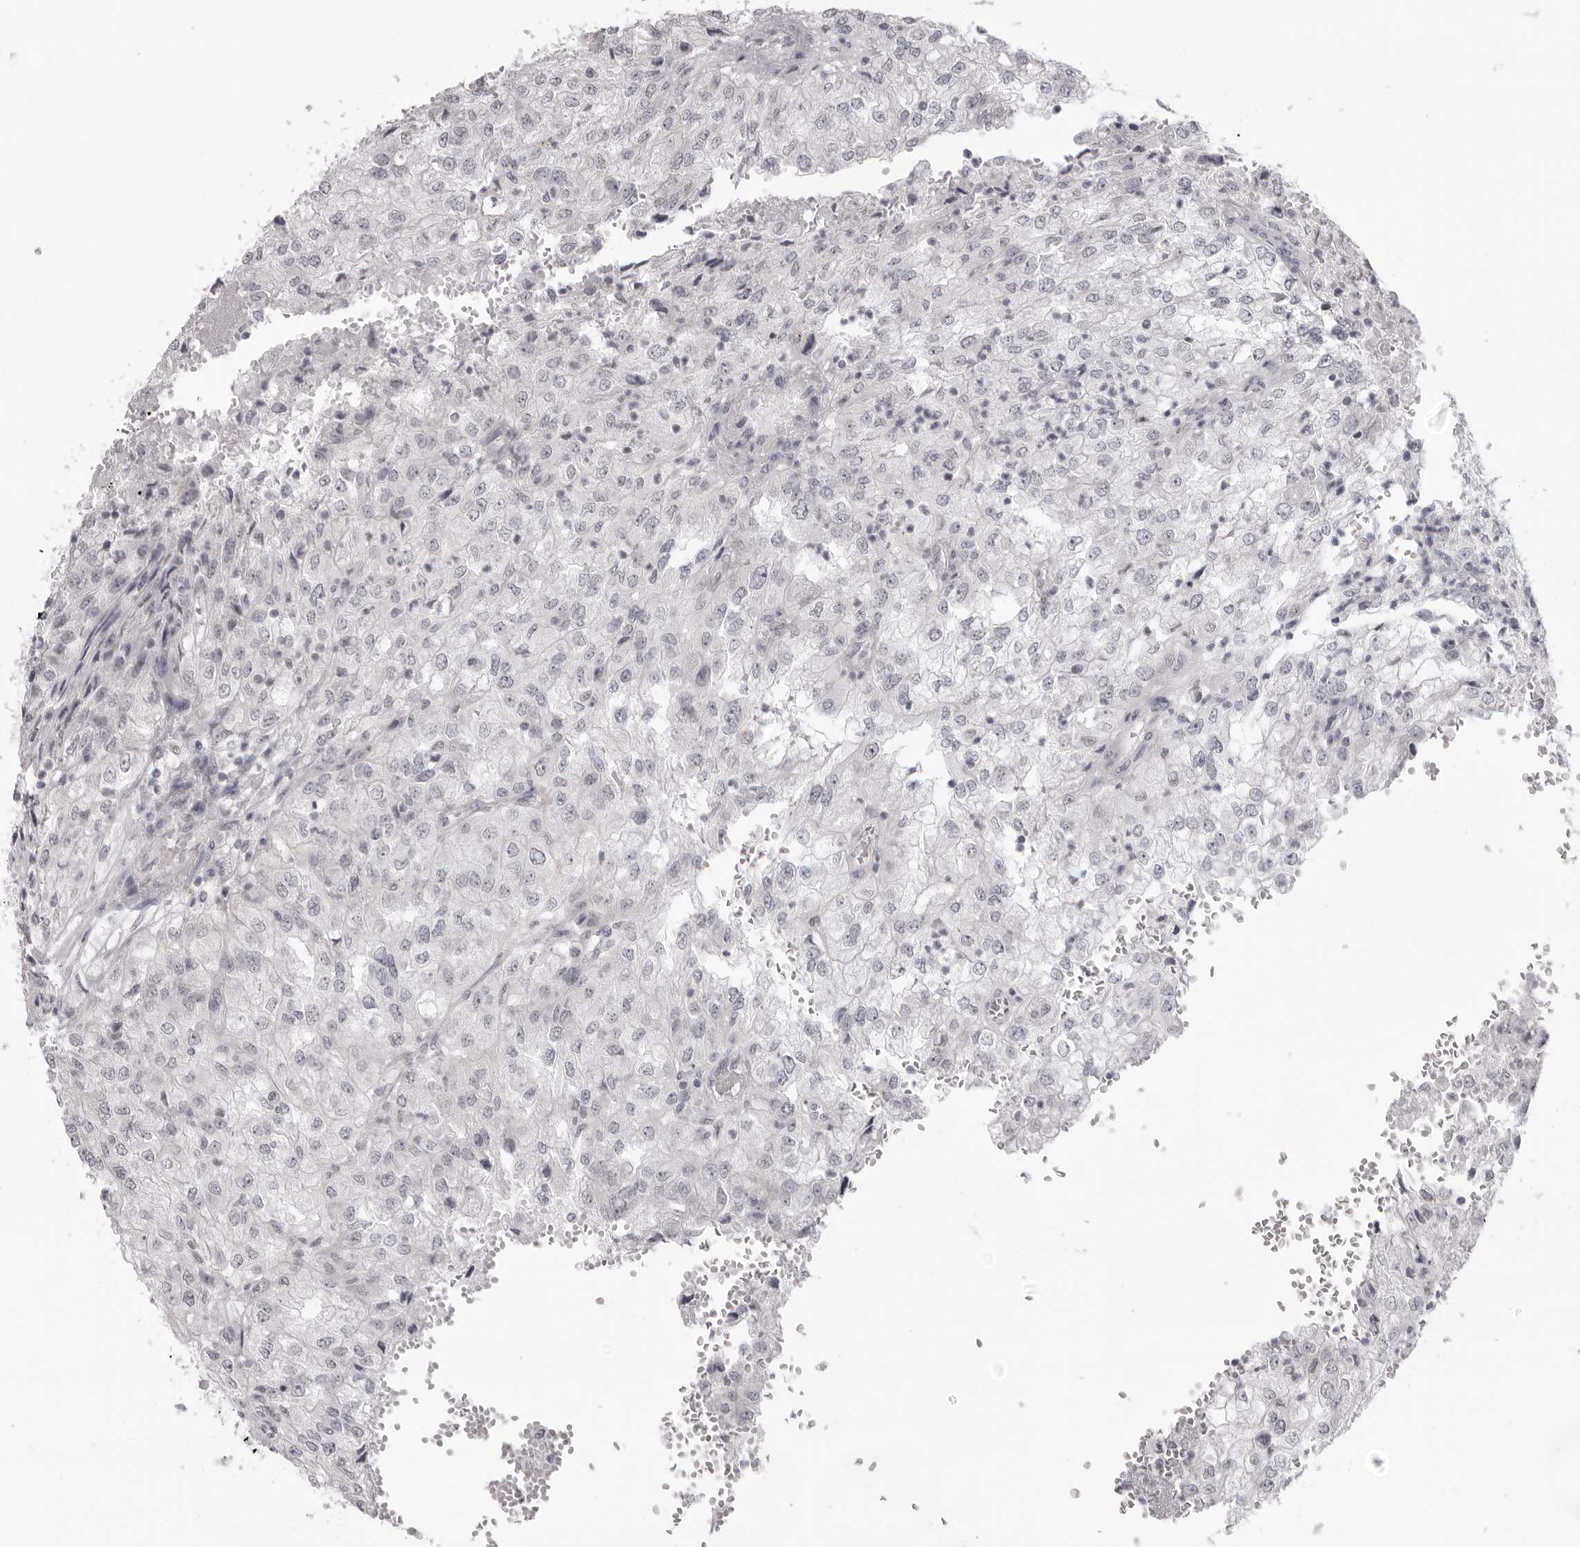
{"staining": {"intensity": "negative", "quantity": "none", "location": "none"}, "tissue": "renal cancer", "cell_type": "Tumor cells", "image_type": "cancer", "snomed": [{"axis": "morphology", "description": "Adenocarcinoma, NOS"}, {"axis": "topography", "description": "Kidney"}], "caption": "Tumor cells show no significant protein staining in renal cancer (adenocarcinoma). Nuclei are stained in blue.", "gene": "DNALI1", "patient": {"sex": "female", "age": 54}}